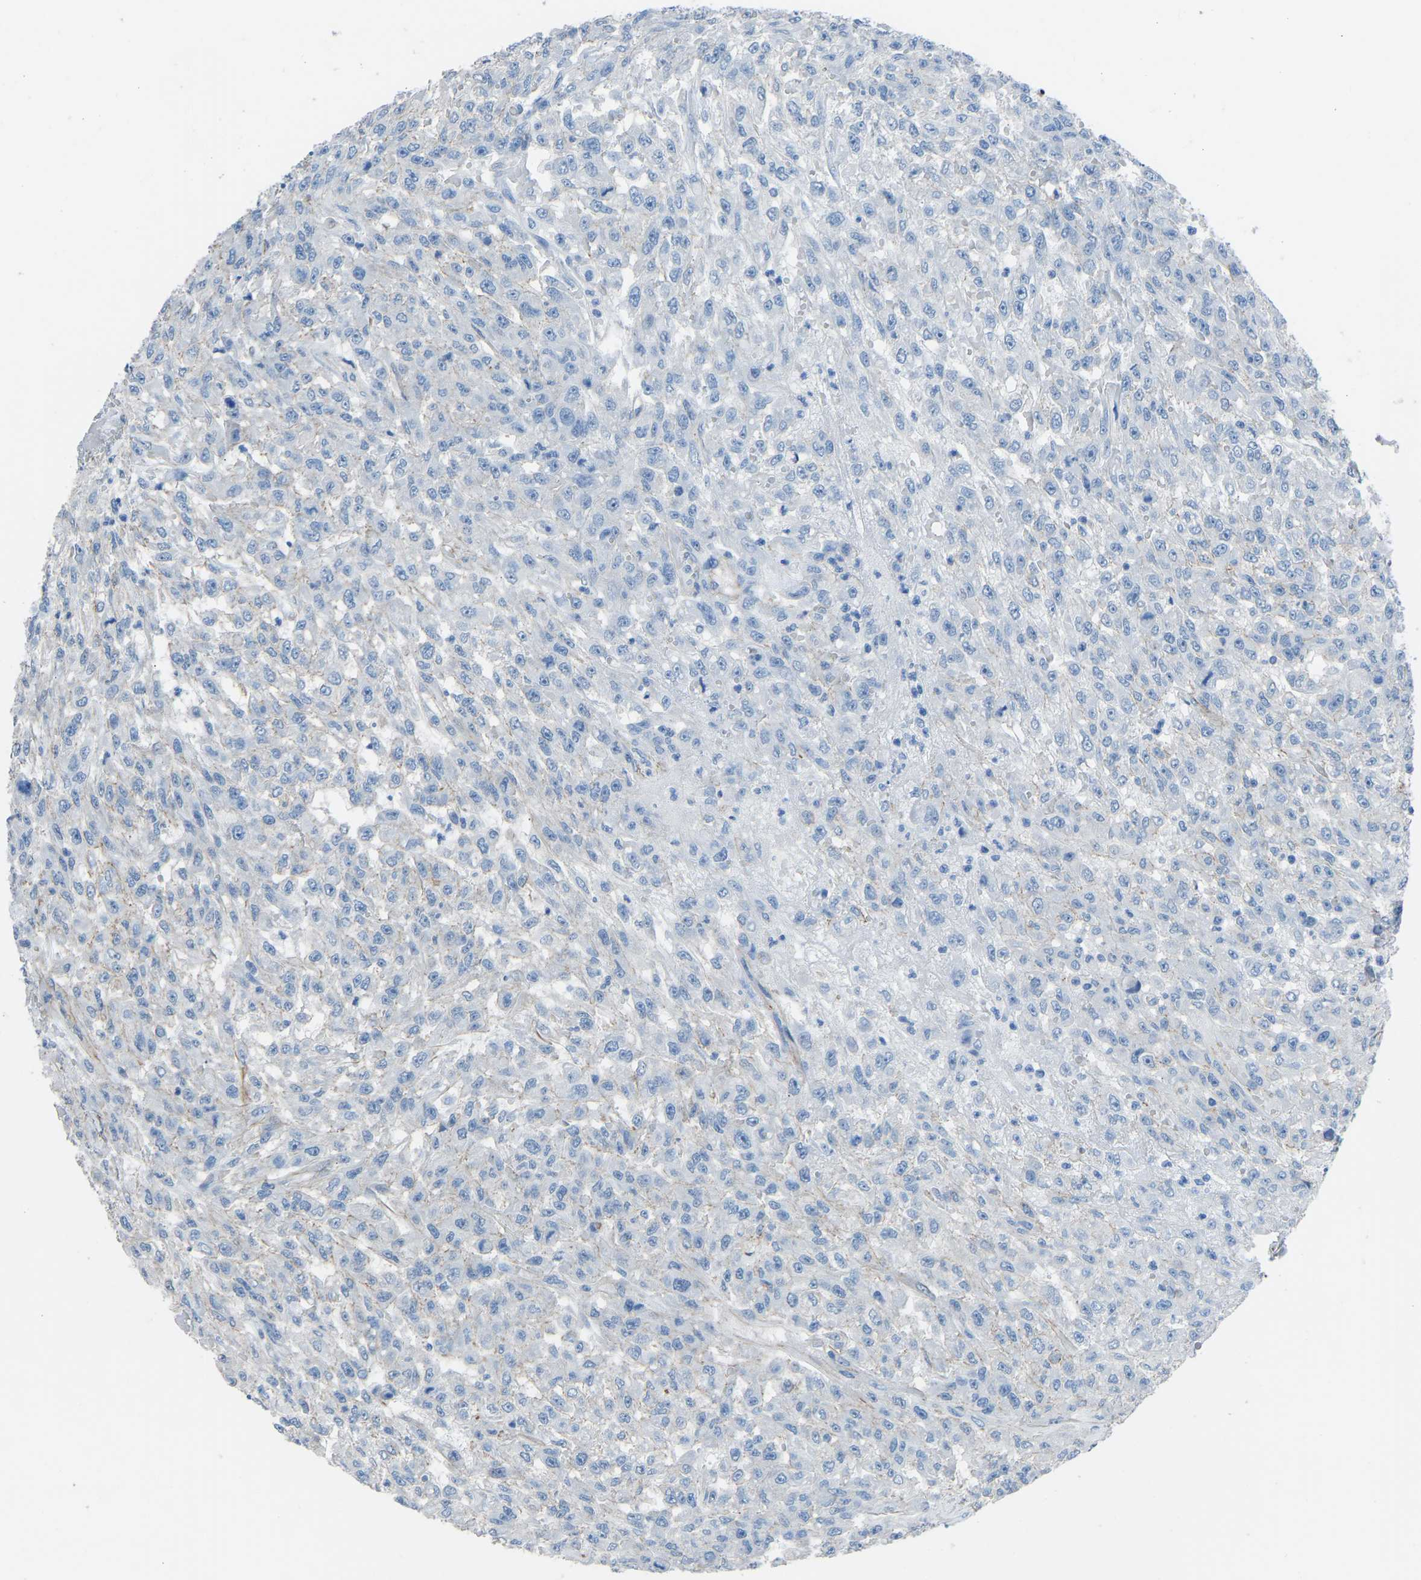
{"staining": {"intensity": "negative", "quantity": "none", "location": "none"}, "tissue": "urothelial cancer", "cell_type": "Tumor cells", "image_type": "cancer", "snomed": [{"axis": "morphology", "description": "Urothelial carcinoma, High grade"}, {"axis": "topography", "description": "Urinary bladder"}], "caption": "IHC histopathology image of neoplastic tissue: urothelial cancer stained with DAB (3,3'-diaminobenzidine) exhibits no significant protein expression in tumor cells.", "gene": "MYH10", "patient": {"sex": "male", "age": 46}}